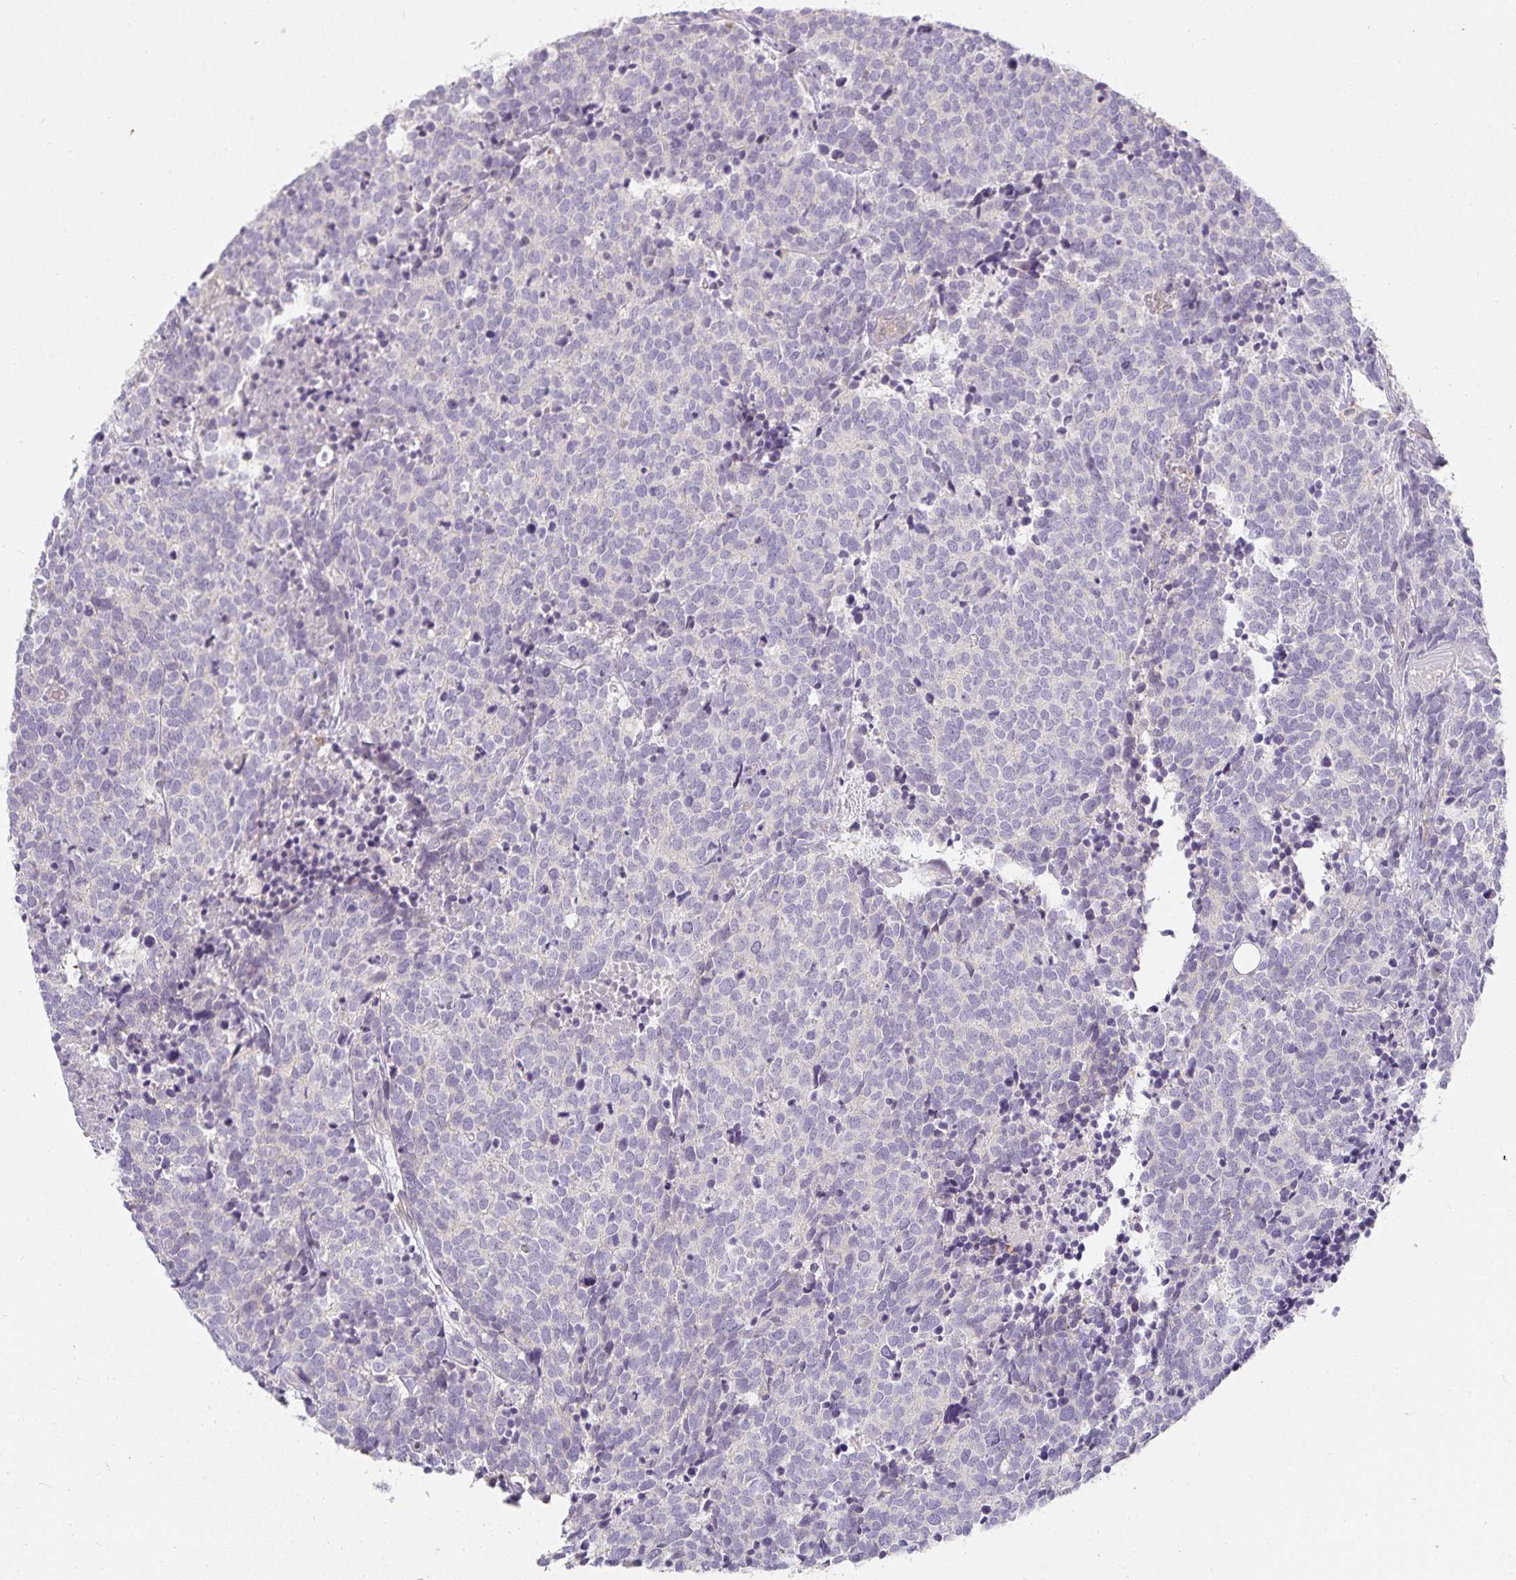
{"staining": {"intensity": "negative", "quantity": "none", "location": "none"}, "tissue": "carcinoid", "cell_type": "Tumor cells", "image_type": "cancer", "snomed": [{"axis": "morphology", "description": "Carcinoid, malignant, NOS"}, {"axis": "topography", "description": "Skin"}], "caption": "A micrograph of malignant carcinoid stained for a protein shows no brown staining in tumor cells.", "gene": "GATA3", "patient": {"sex": "female", "age": 79}}